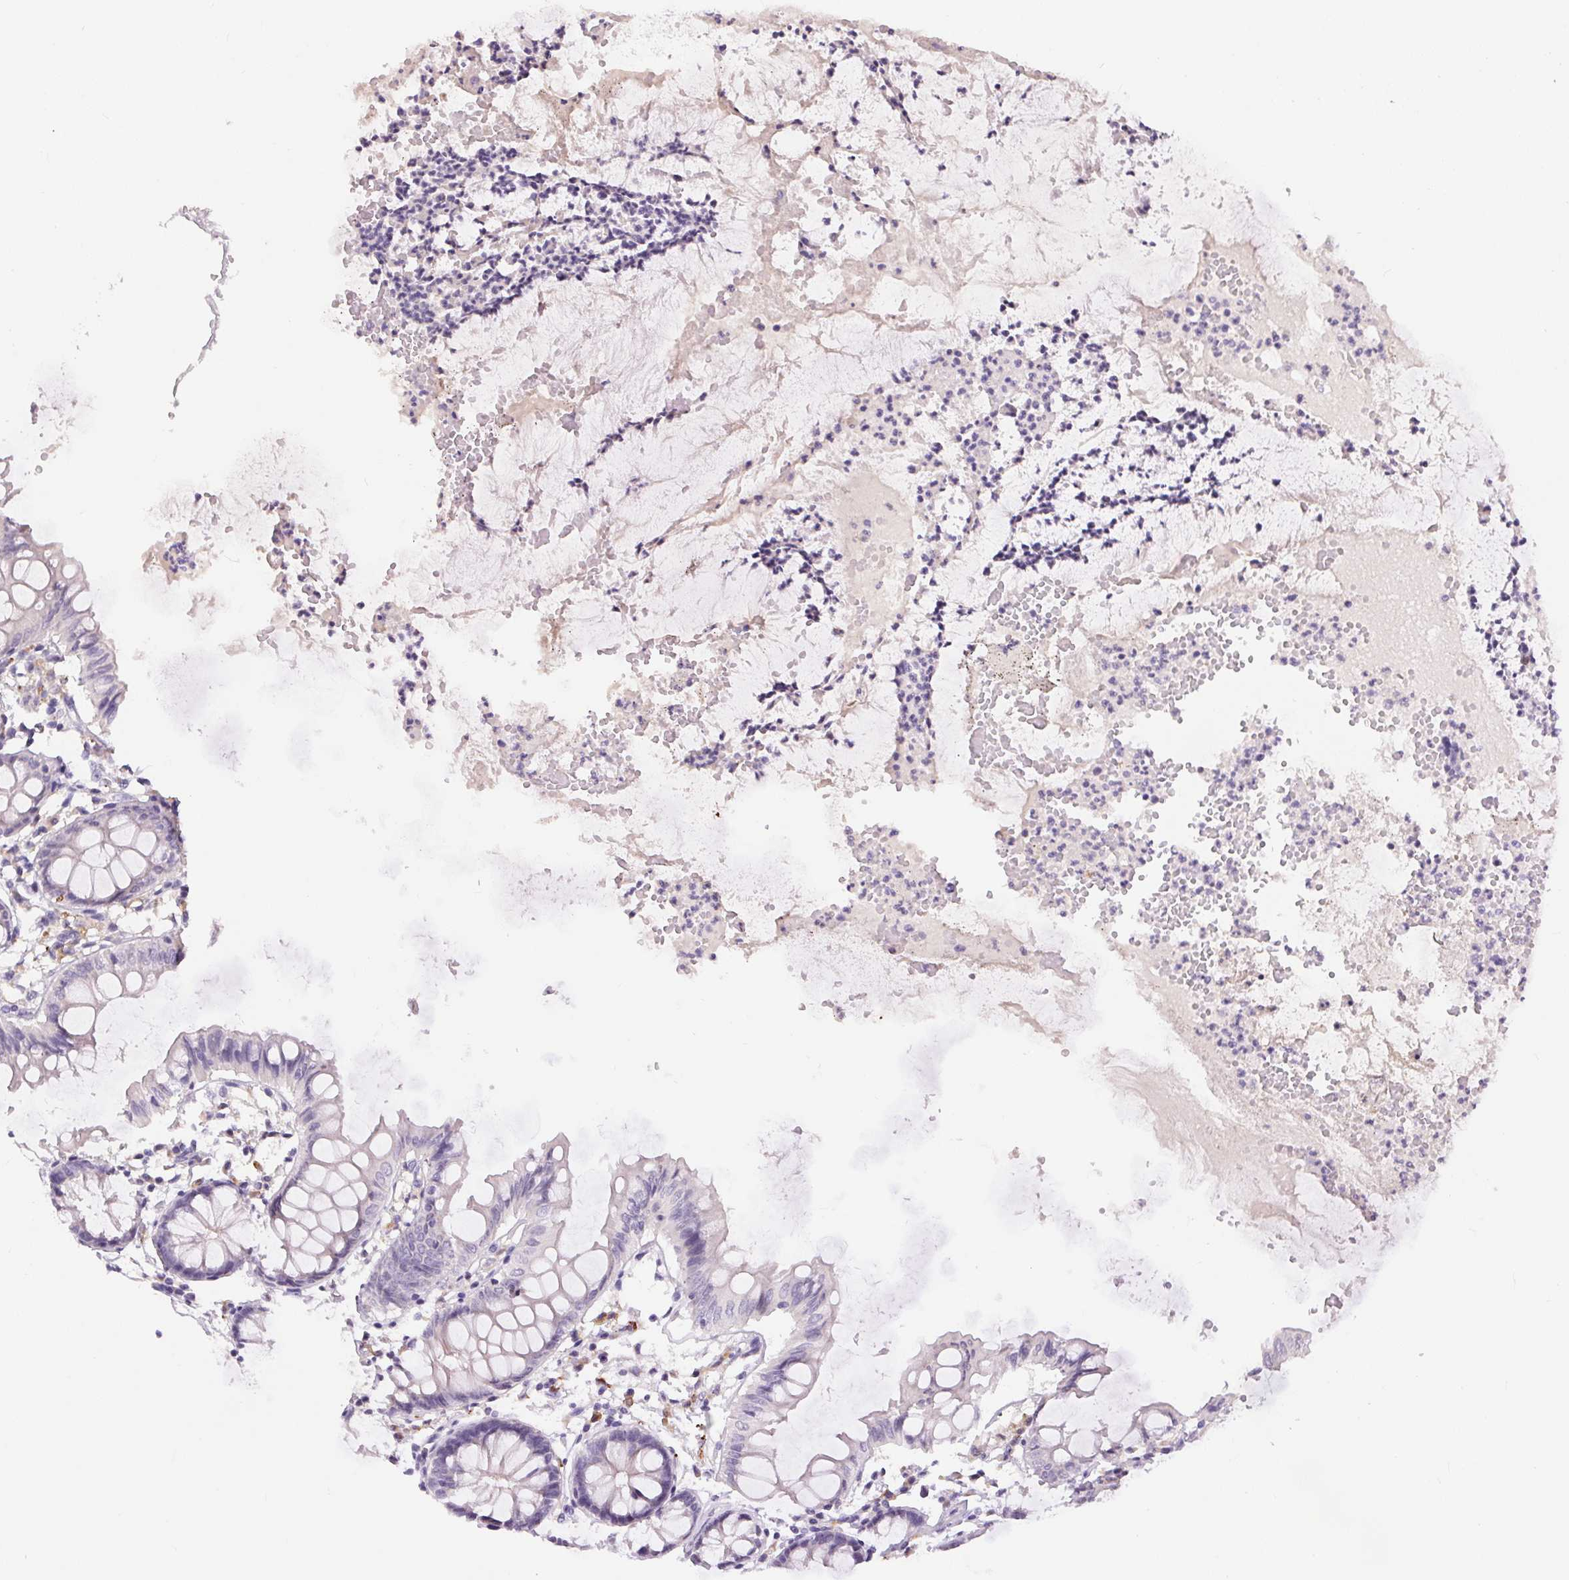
{"staining": {"intensity": "negative", "quantity": "none", "location": "none"}, "tissue": "colon", "cell_type": "Endothelial cells", "image_type": "normal", "snomed": [{"axis": "morphology", "description": "Normal tissue, NOS"}, {"axis": "topography", "description": "Colon"}], "caption": "An image of colon stained for a protein shows no brown staining in endothelial cells. The staining is performed using DAB brown chromogen with nuclei counter-stained in using hematoxylin.", "gene": "PNLIPRP3", "patient": {"sex": "female", "age": 84}}